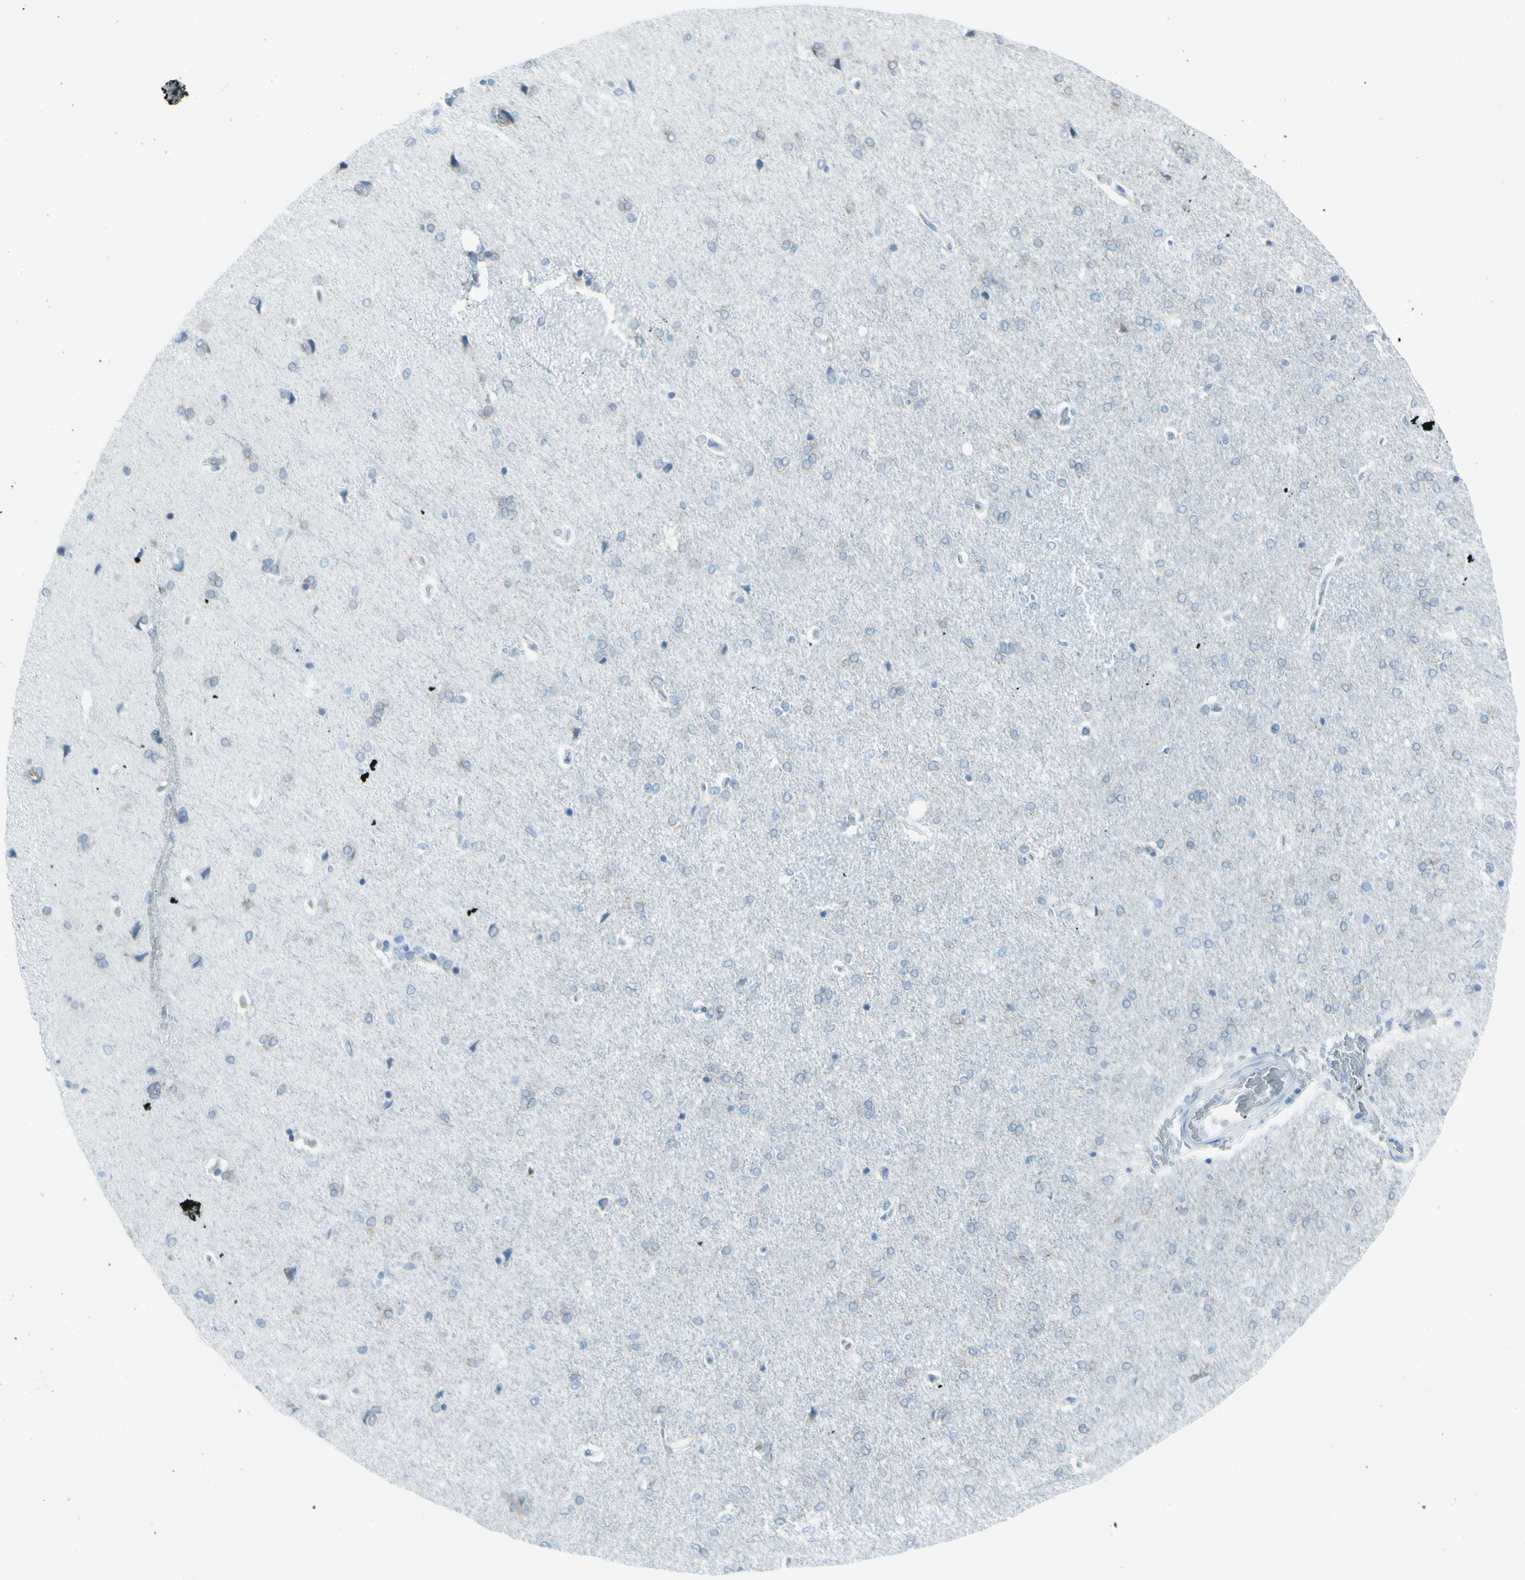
{"staining": {"intensity": "negative", "quantity": "none", "location": "none"}, "tissue": "cerebral cortex", "cell_type": "Endothelial cells", "image_type": "normal", "snomed": [{"axis": "morphology", "description": "Normal tissue, NOS"}, {"axis": "topography", "description": "Cerebral cortex"}], "caption": "IHC image of normal cerebral cortex: human cerebral cortex stained with DAB (3,3'-diaminobenzidine) exhibits no significant protein staining in endothelial cells. (DAB immunohistochemistry (IHC) visualized using brightfield microscopy, high magnification).", "gene": "AFP", "patient": {"sex": "male", "age": 62}}